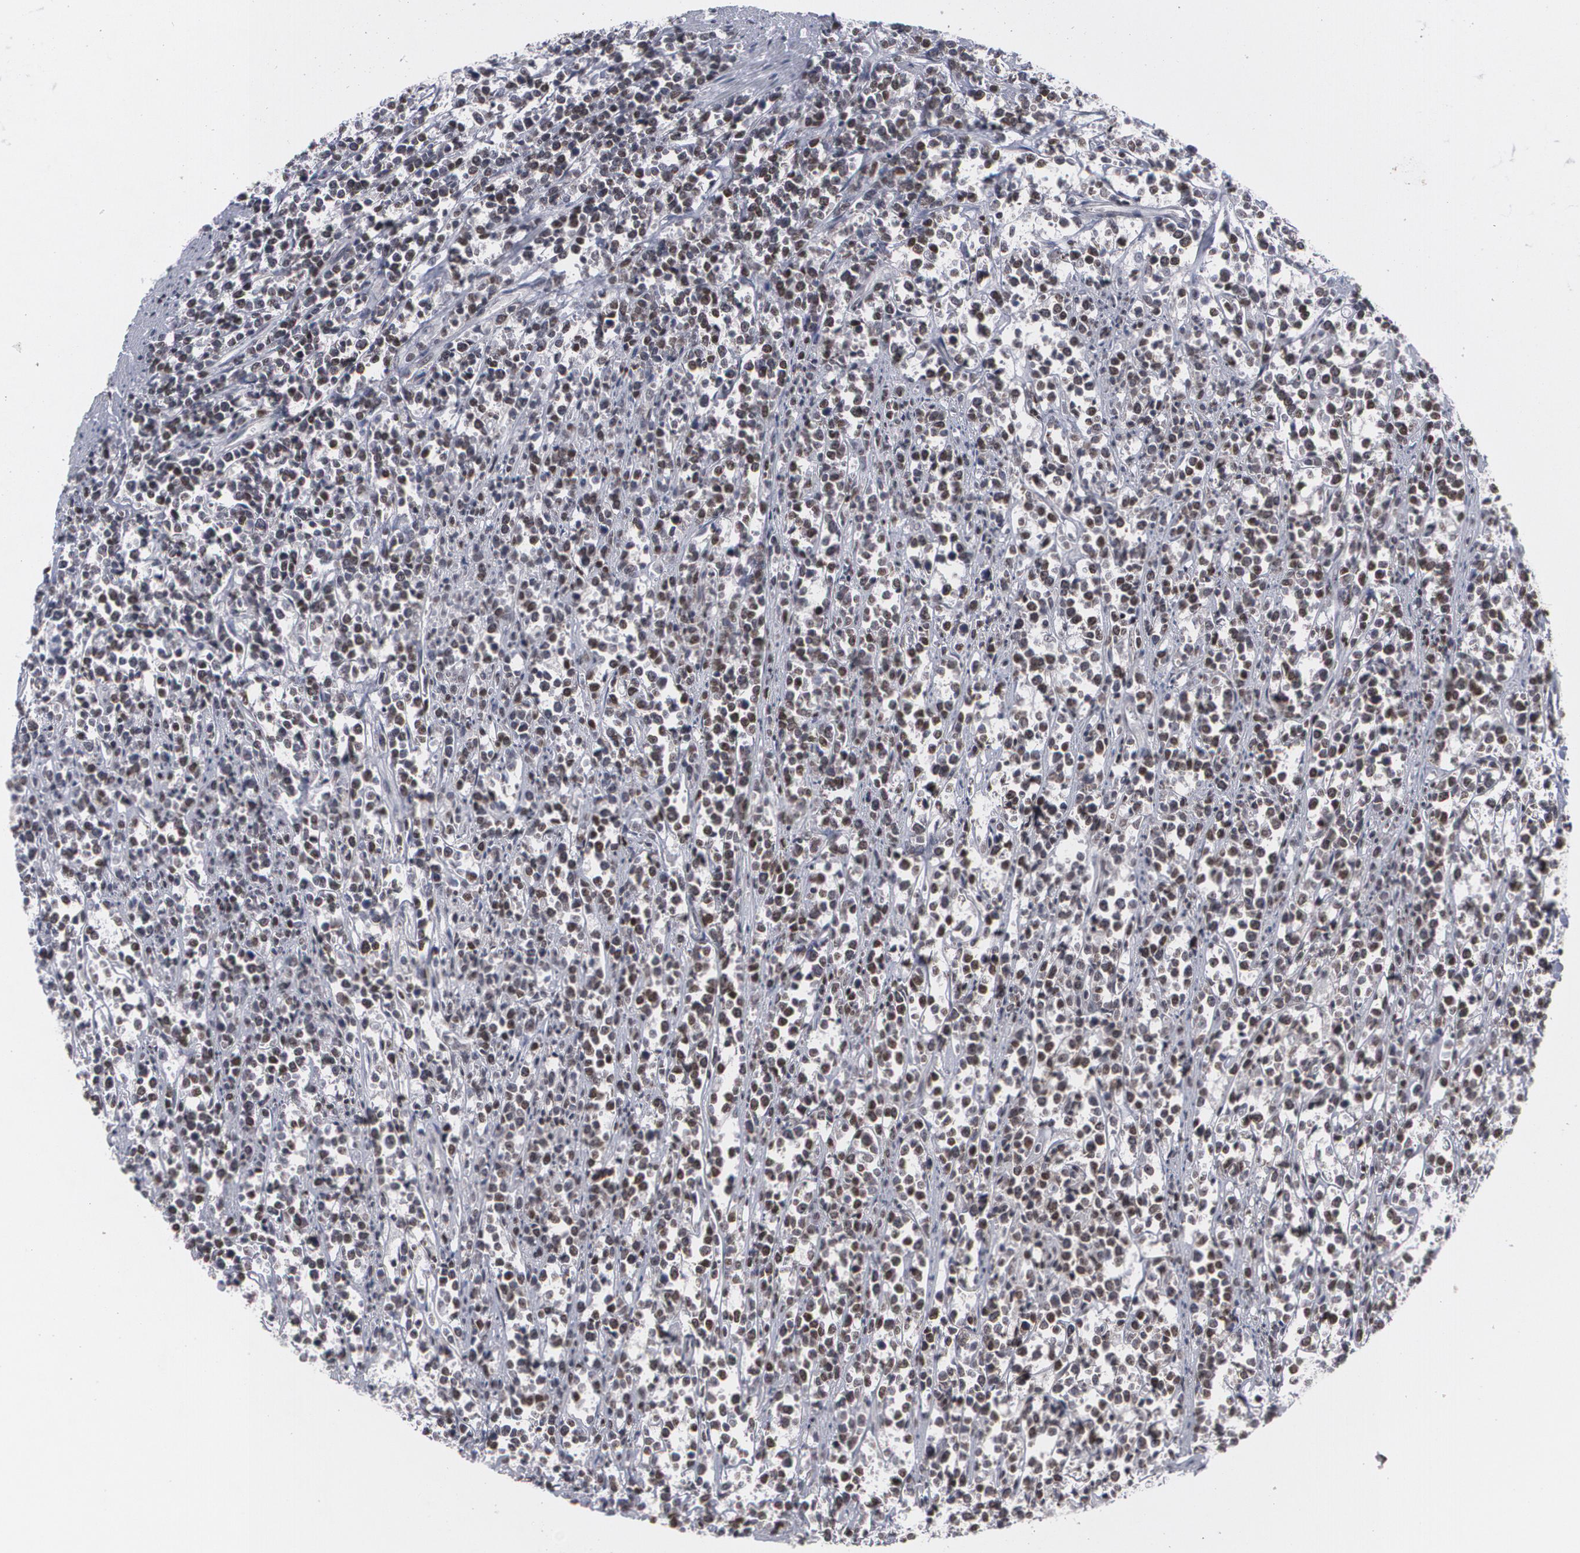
{"staining": {"intensity": "strong", "quantity": ">75%", "location": "nuclear"}, "tissue": "lymphoma", "cell_type": "Tumor cells", "image_type": "cancer", "snomed": [{"axis": "morphology", "description": "Malignant lymphoma, non-Hodgkin's type, High grade"}, {"axis": "topography", "description": "Small intestine"}, {"axis": "topography", "description": "Colon"}], "caption": "Lymphoma stained with DAB immunohistochemistry (IHC) displays high levels of strong nuclear staining in approximately >75% of tumor cells.", "gene": "MCL1", "patient": {"sex": "male", "age": 8}}